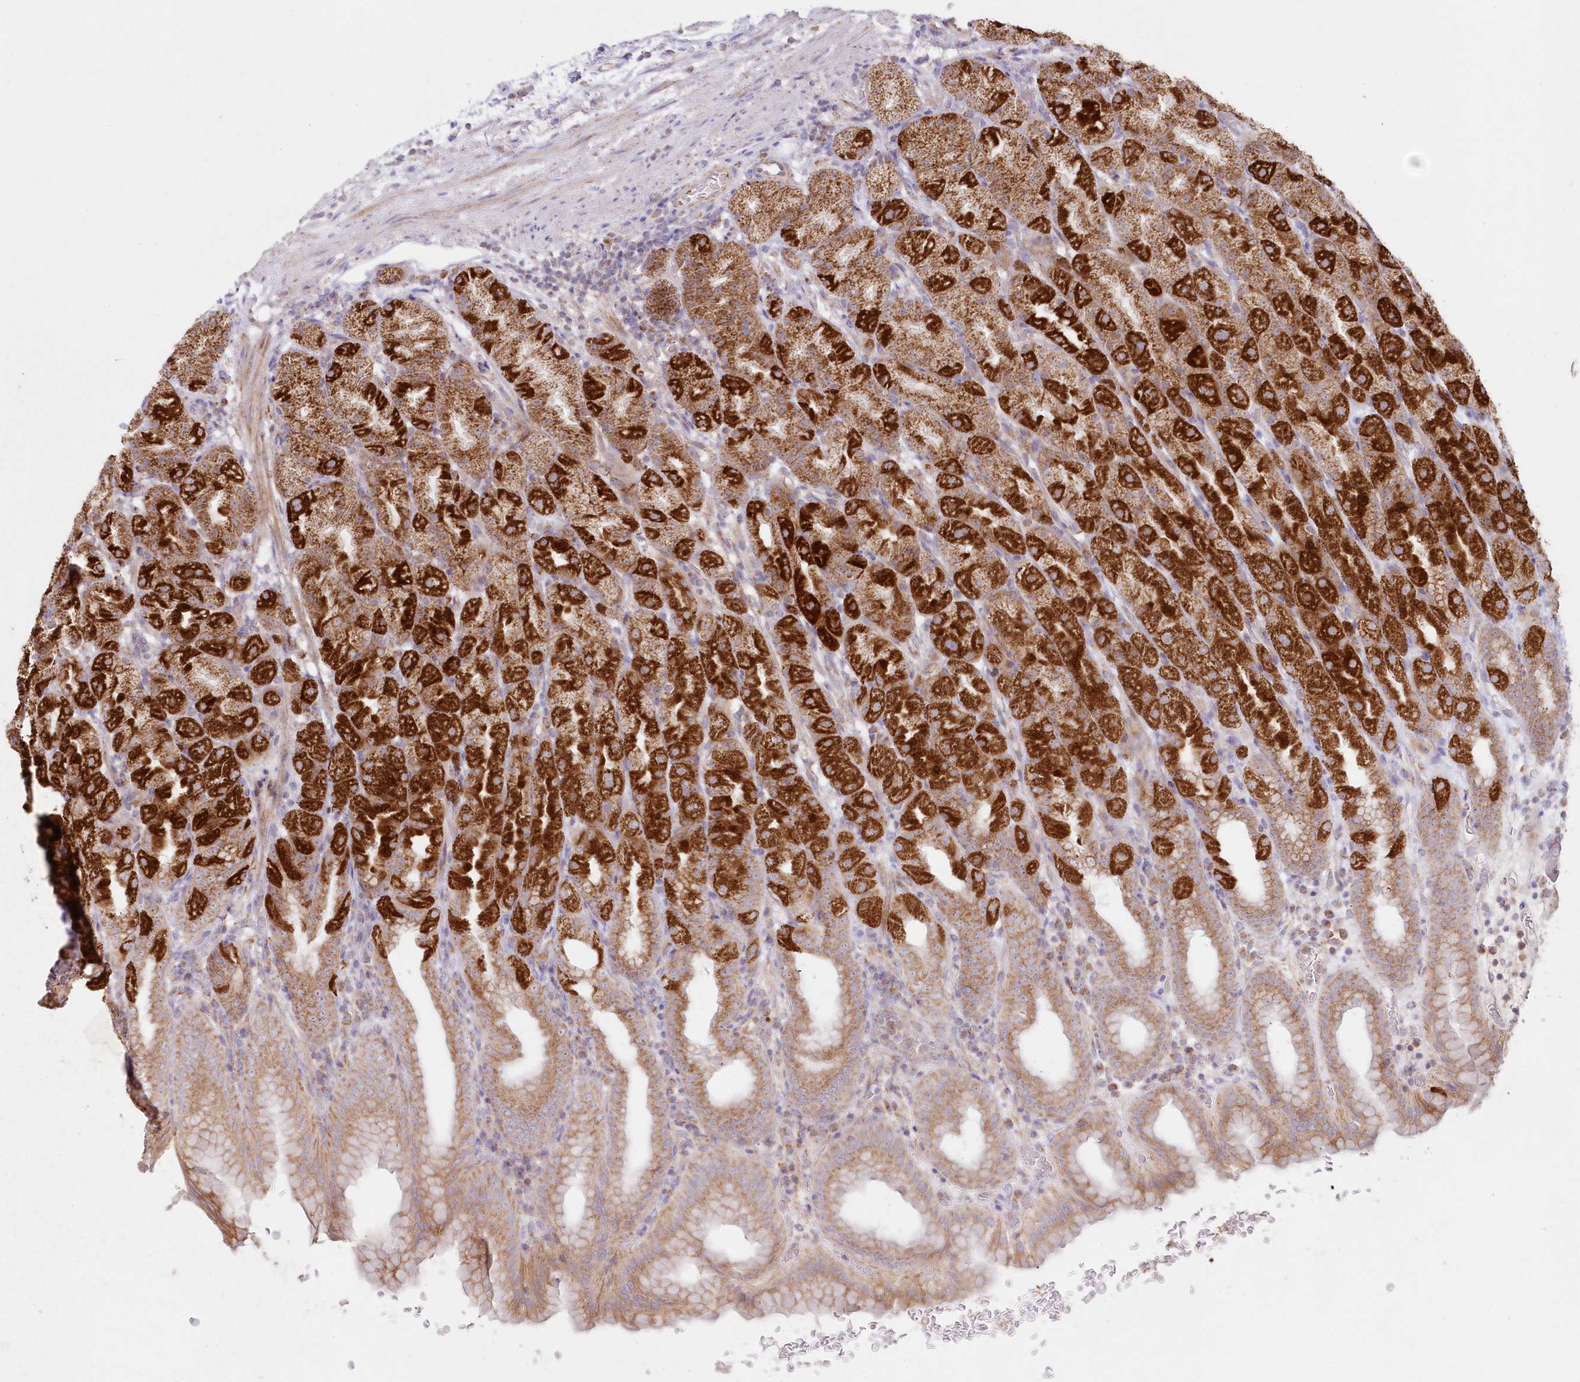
{"staining": {"intensity": "strong", "quantity": ">75%", "location": "cytoplasmic/membranous"}, "tissue": "stomach", "cell_type": "Glandular cells", "image_type": "normal", "snomed": [{"axis": "morphology", "description": "Normal tissue, NOS"}, {"axis": "topography", "description": "Stomach, upper"}], "caption": "The photomicrograph reveals a brown stain indicating the presence of a protein in the cytoplasmic/membranous of glandular cells in stomach. (IHC, brightfield microscopy, high magnification).", "gene": "DNA2", "patient": {"sex": "male", "age": 68}}